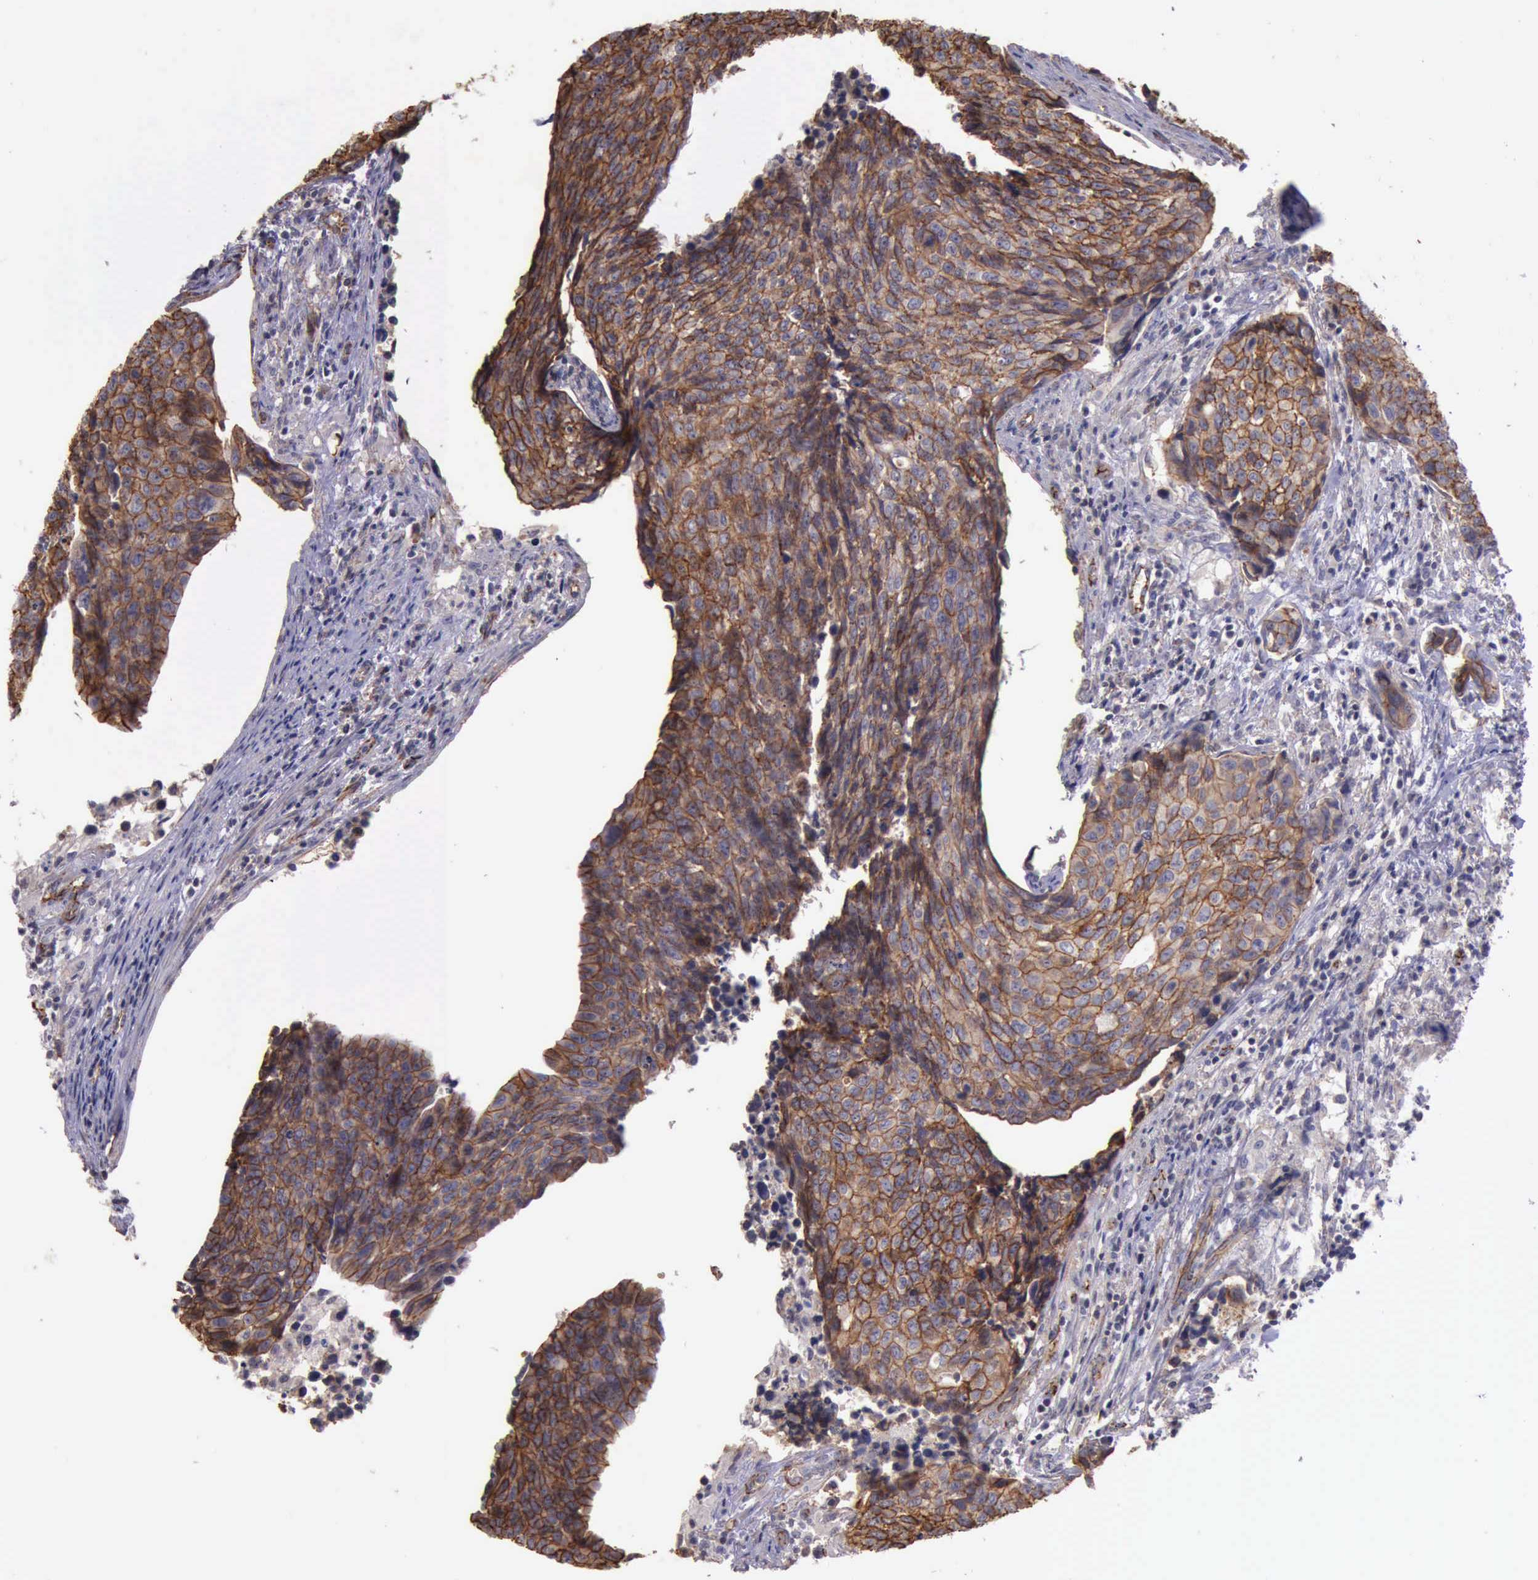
{"staining": {"intensity": "moderate", "quantity": ">75%", "location": "cytoplasmic/membranous"}, "tissue": "urothelial cancer", "cell_type": "Tumor cells", "image_type": "cancer", "snomed": [{"axis": "morphology", "description": "Urothelial carcinoma, High grade"}, {"axis": "topography", "description": "Urinary bladder"}], "caption": "Immunohistochemistry (IHC) (DAB (3,3'-diaminobenzidine)) staining of urothelial carcinoma (high-grade) demonstrates moderate cytoplasmic/membranous protein expression in about >75% of tumor cells.", "gene": "CTNNB1", "patient": {"sex": "male", "age": 81}}